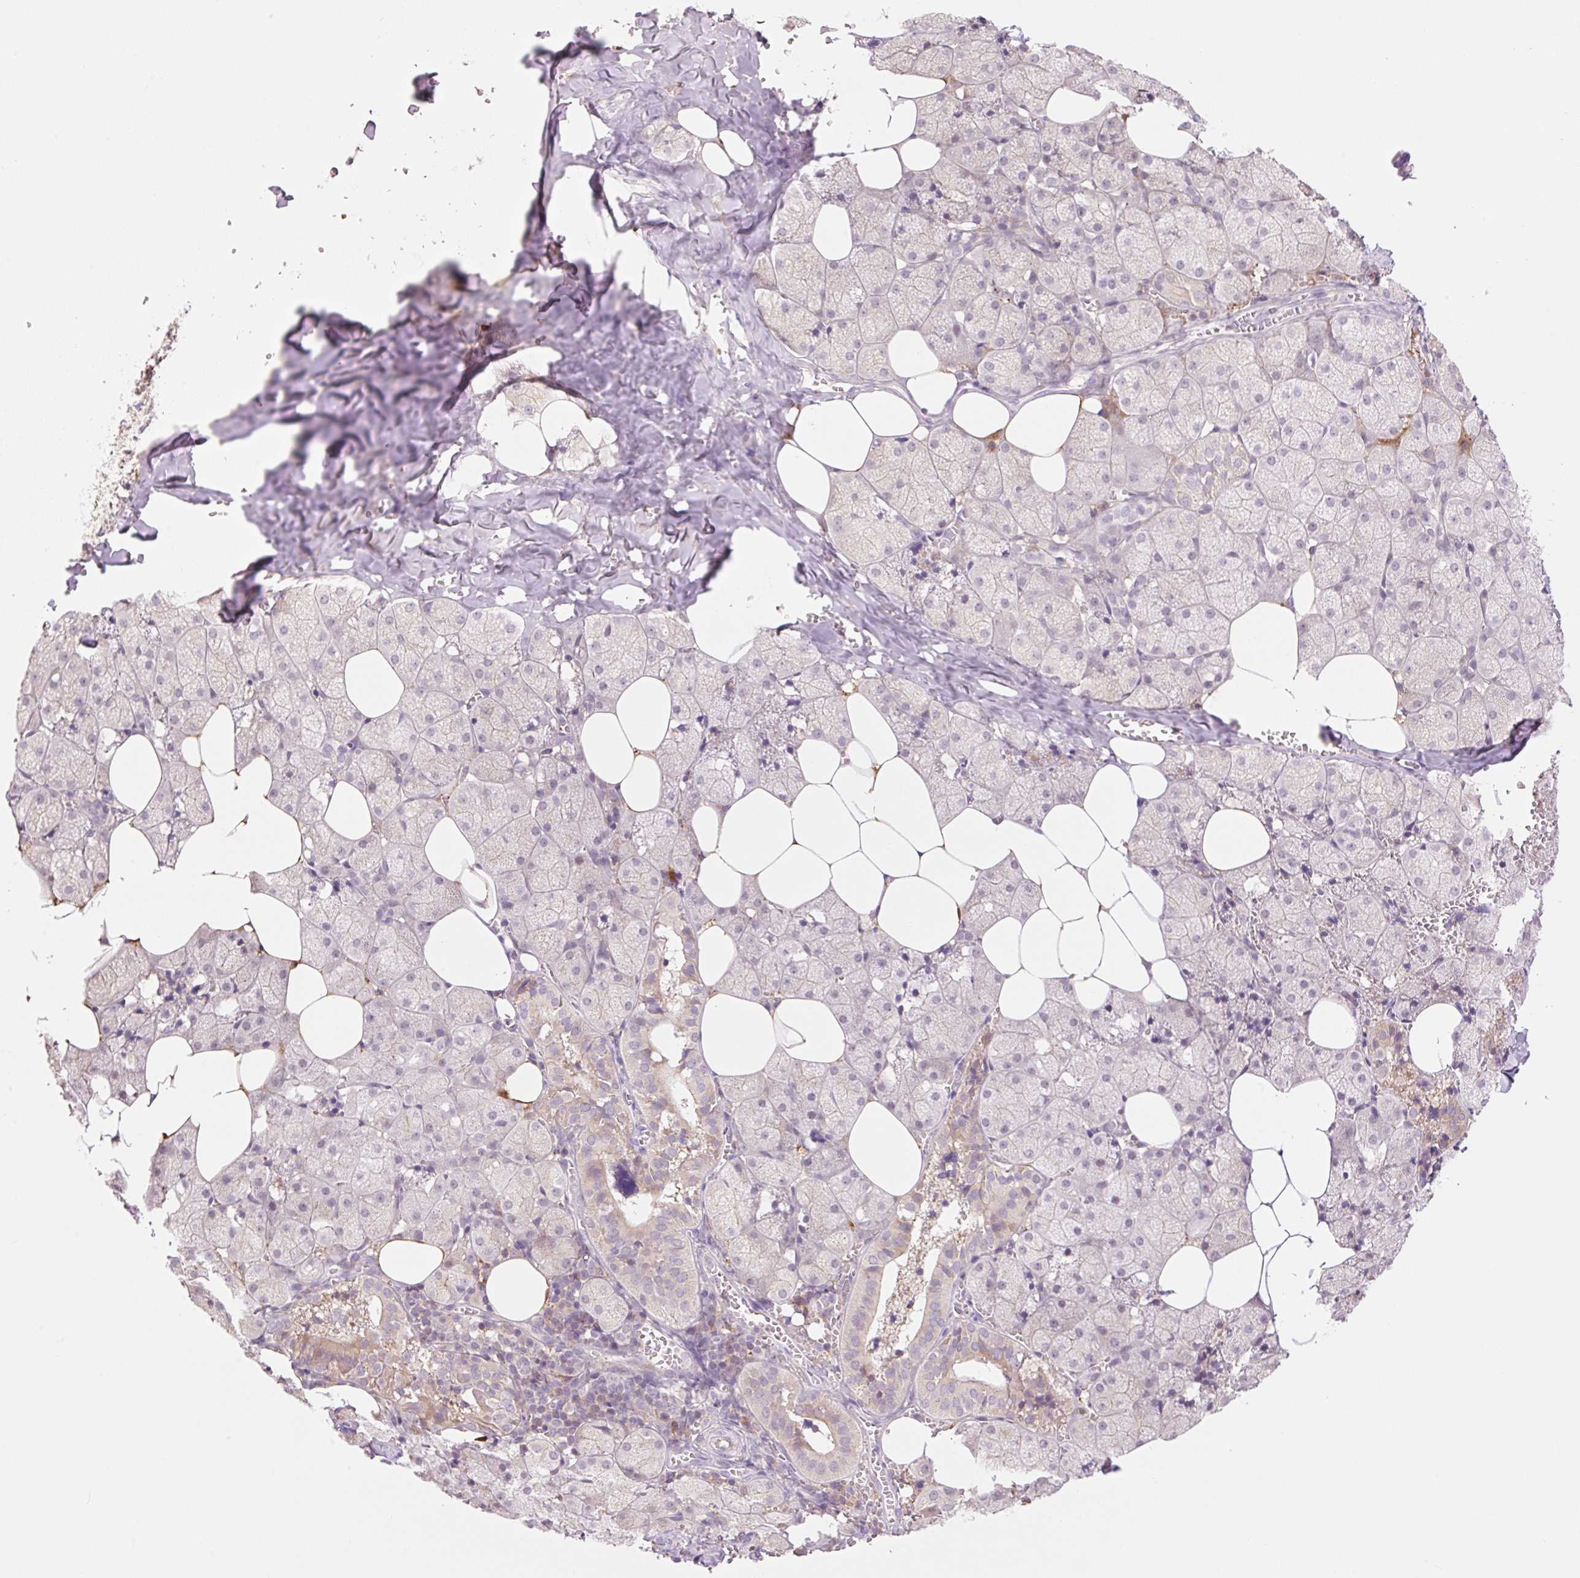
{"staining": {"intensity": "weak", "quantity": "25%-75%", "location": "cytoplasmic/membranous,nuclear"}, "tissue": "salivary gland", "cell_type": "Glandular cells", "image_type": "normal", "snomed": [{"axis": "morphology", "description": "Normal tissue, NOS"}, {"axis": "topography", "description": "Salivary gland"}, {"axis": "topography", "description": "Peripheral nerve tissue"}], "caption": "Immunohistochemistry (IHC) image of unremarkable human salivary gland stained for a protein (brown), which reveals low levels of weak cytoplasmic/membranous,nuclear positivity in about 25%-75% of glandular cells.", "gene": "HEBP1", "patient": {"sex": "male", "age": 38}}